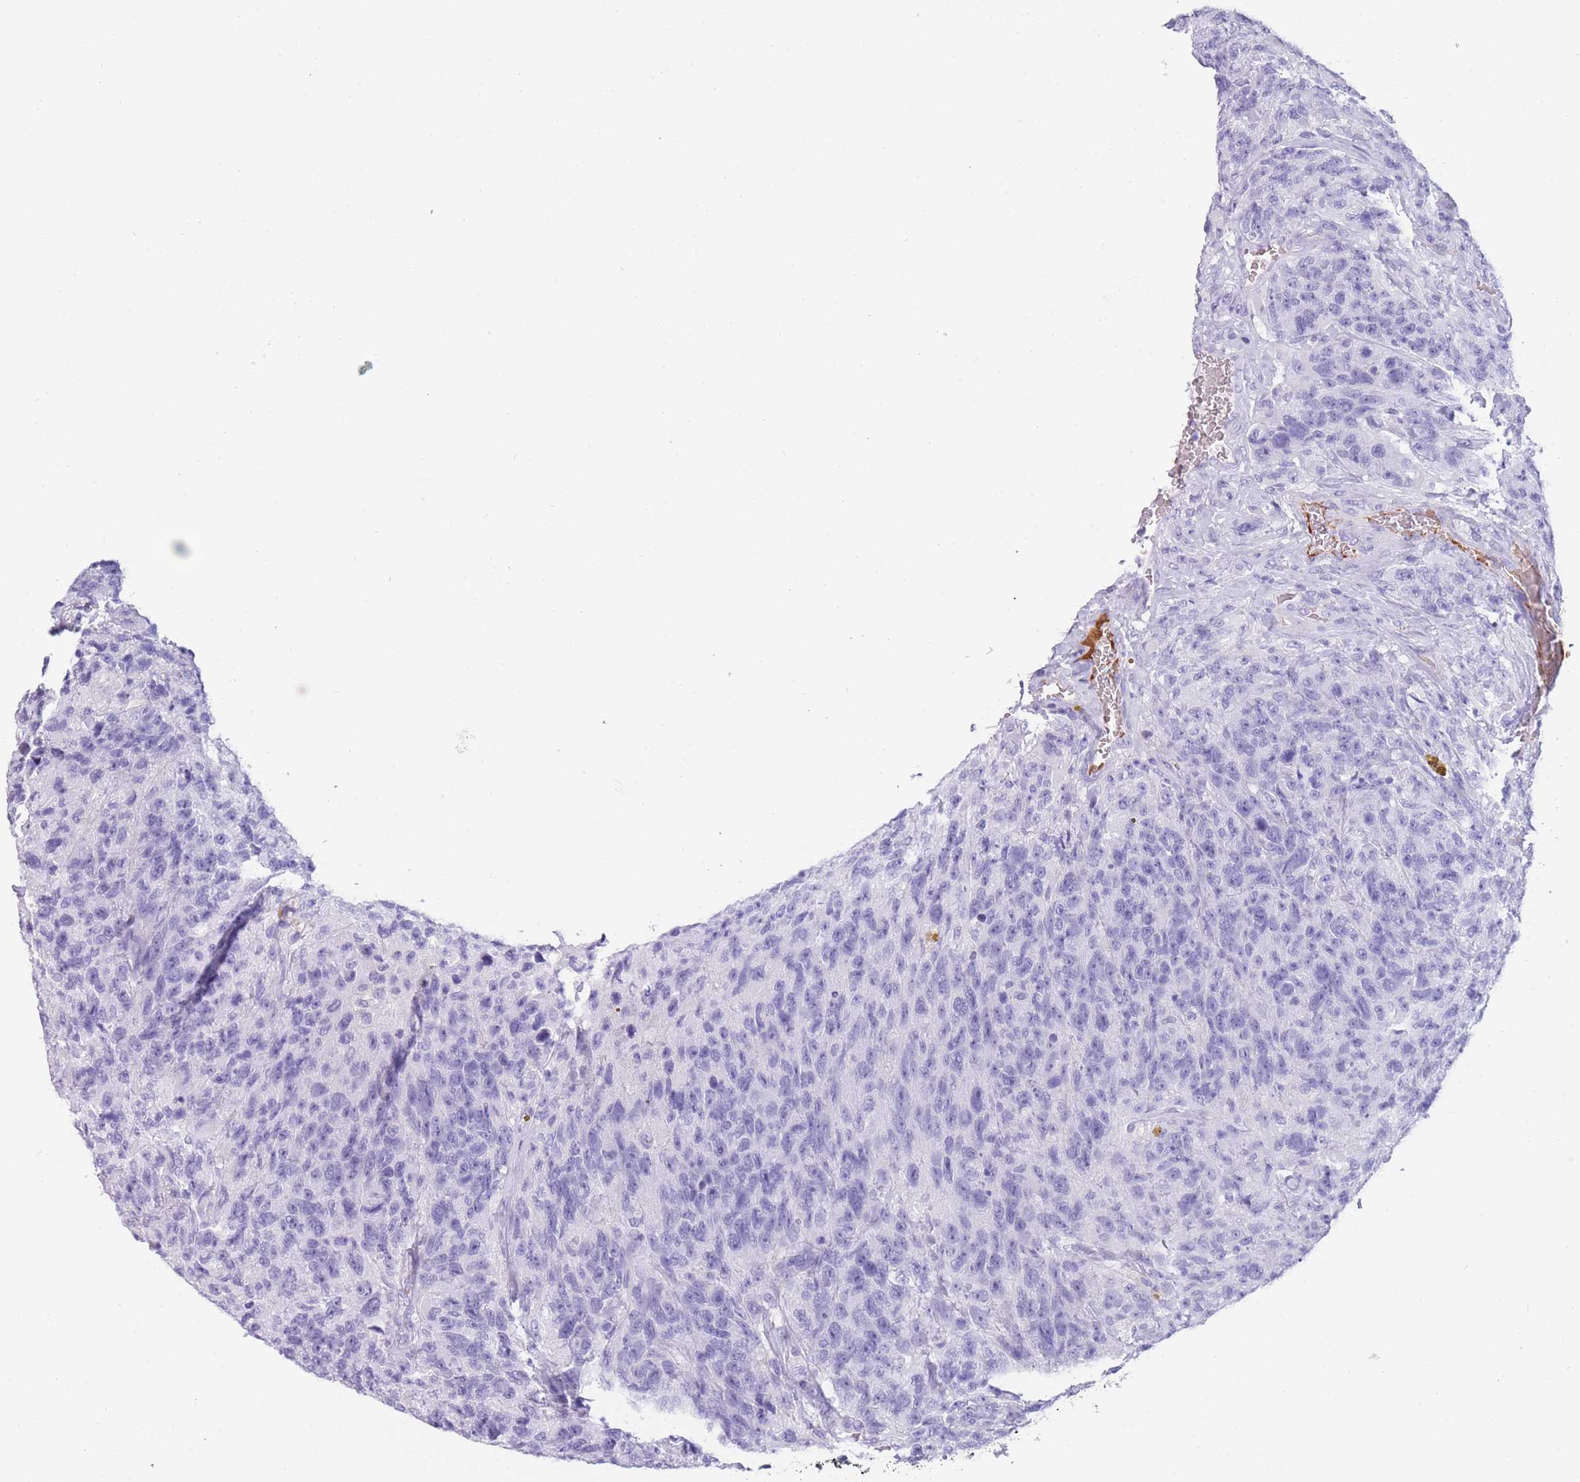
{"staining": {"intensity": "negative", "quantity": "none", "location": "none"}, "tissue": "glioma", "cell_type": "Tumor cells", "image_type": "cancer", "snomed": [{"axis": "morphology", "description": "Glioma, malignant, High grade"}, {"axis": "topography", "description": "Brain"}], "caption": "Tumor cells show no significant protein positivity in malignant high-grade glioma.", "gene": "TNFSF11", "patient": {"sex": "male", "age": 69}}